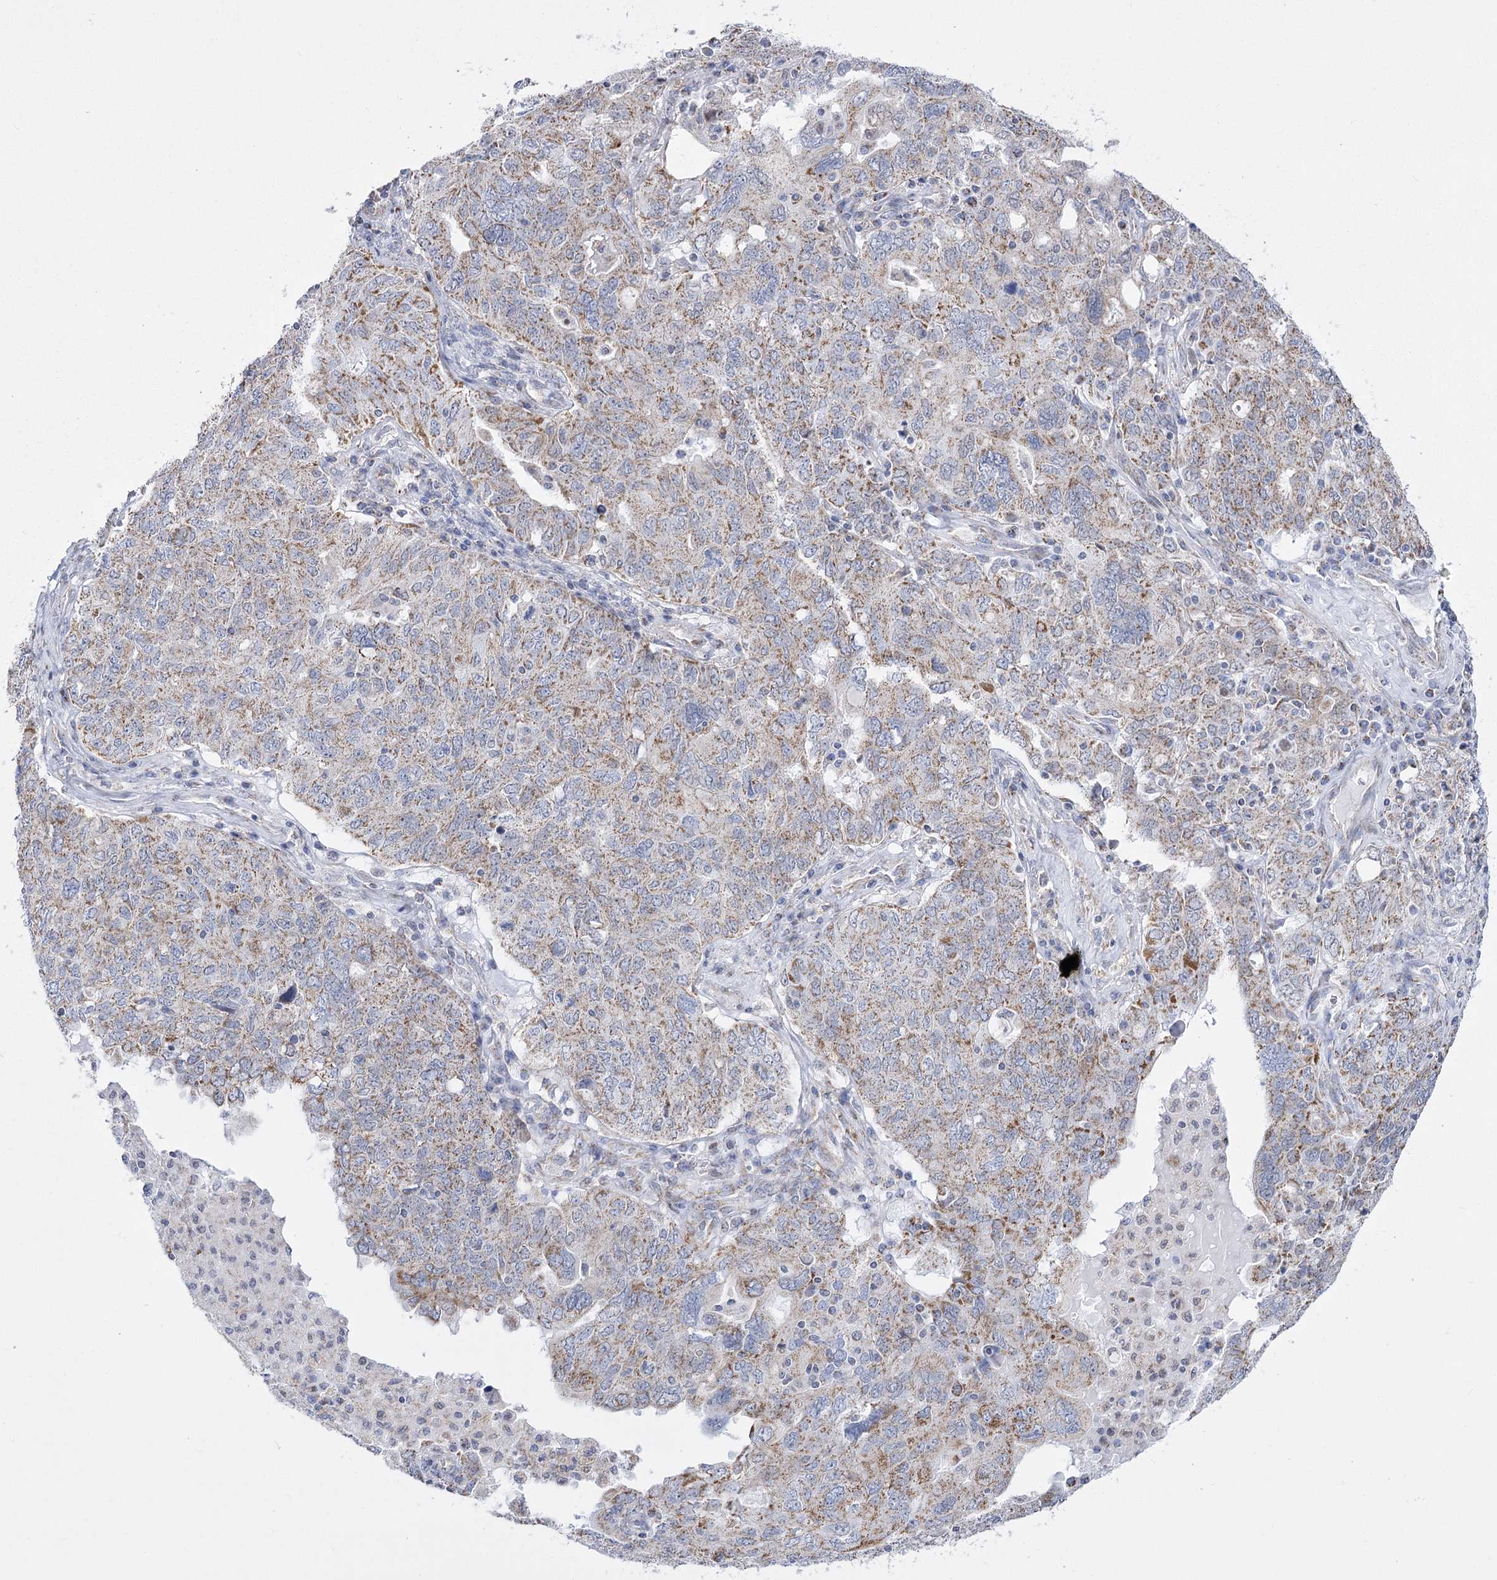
{"staining": {"intensity": "weak", "quantity": "25%-75%", "location": "cytoplasmic/membranous"}, "tissue": "ovarian cancer", "cell_type": "Tumor cells", "image_type": "cancer", "snomed": [{"axis": "morphology", "description": "Carcinoma, endometroid"}, {"axis": "topography", "description": "Ovary"}], "caption": "A brown stain shows weak cytoplasmic/membranous positivity of a protein in human endometroid carcinoma (ovarian) tumor cells. (brown staining indicates protein expression, while blue staining denotes nuclei).", "gene": "PDHB", "patient": {"sex": "female", "age": 62}}